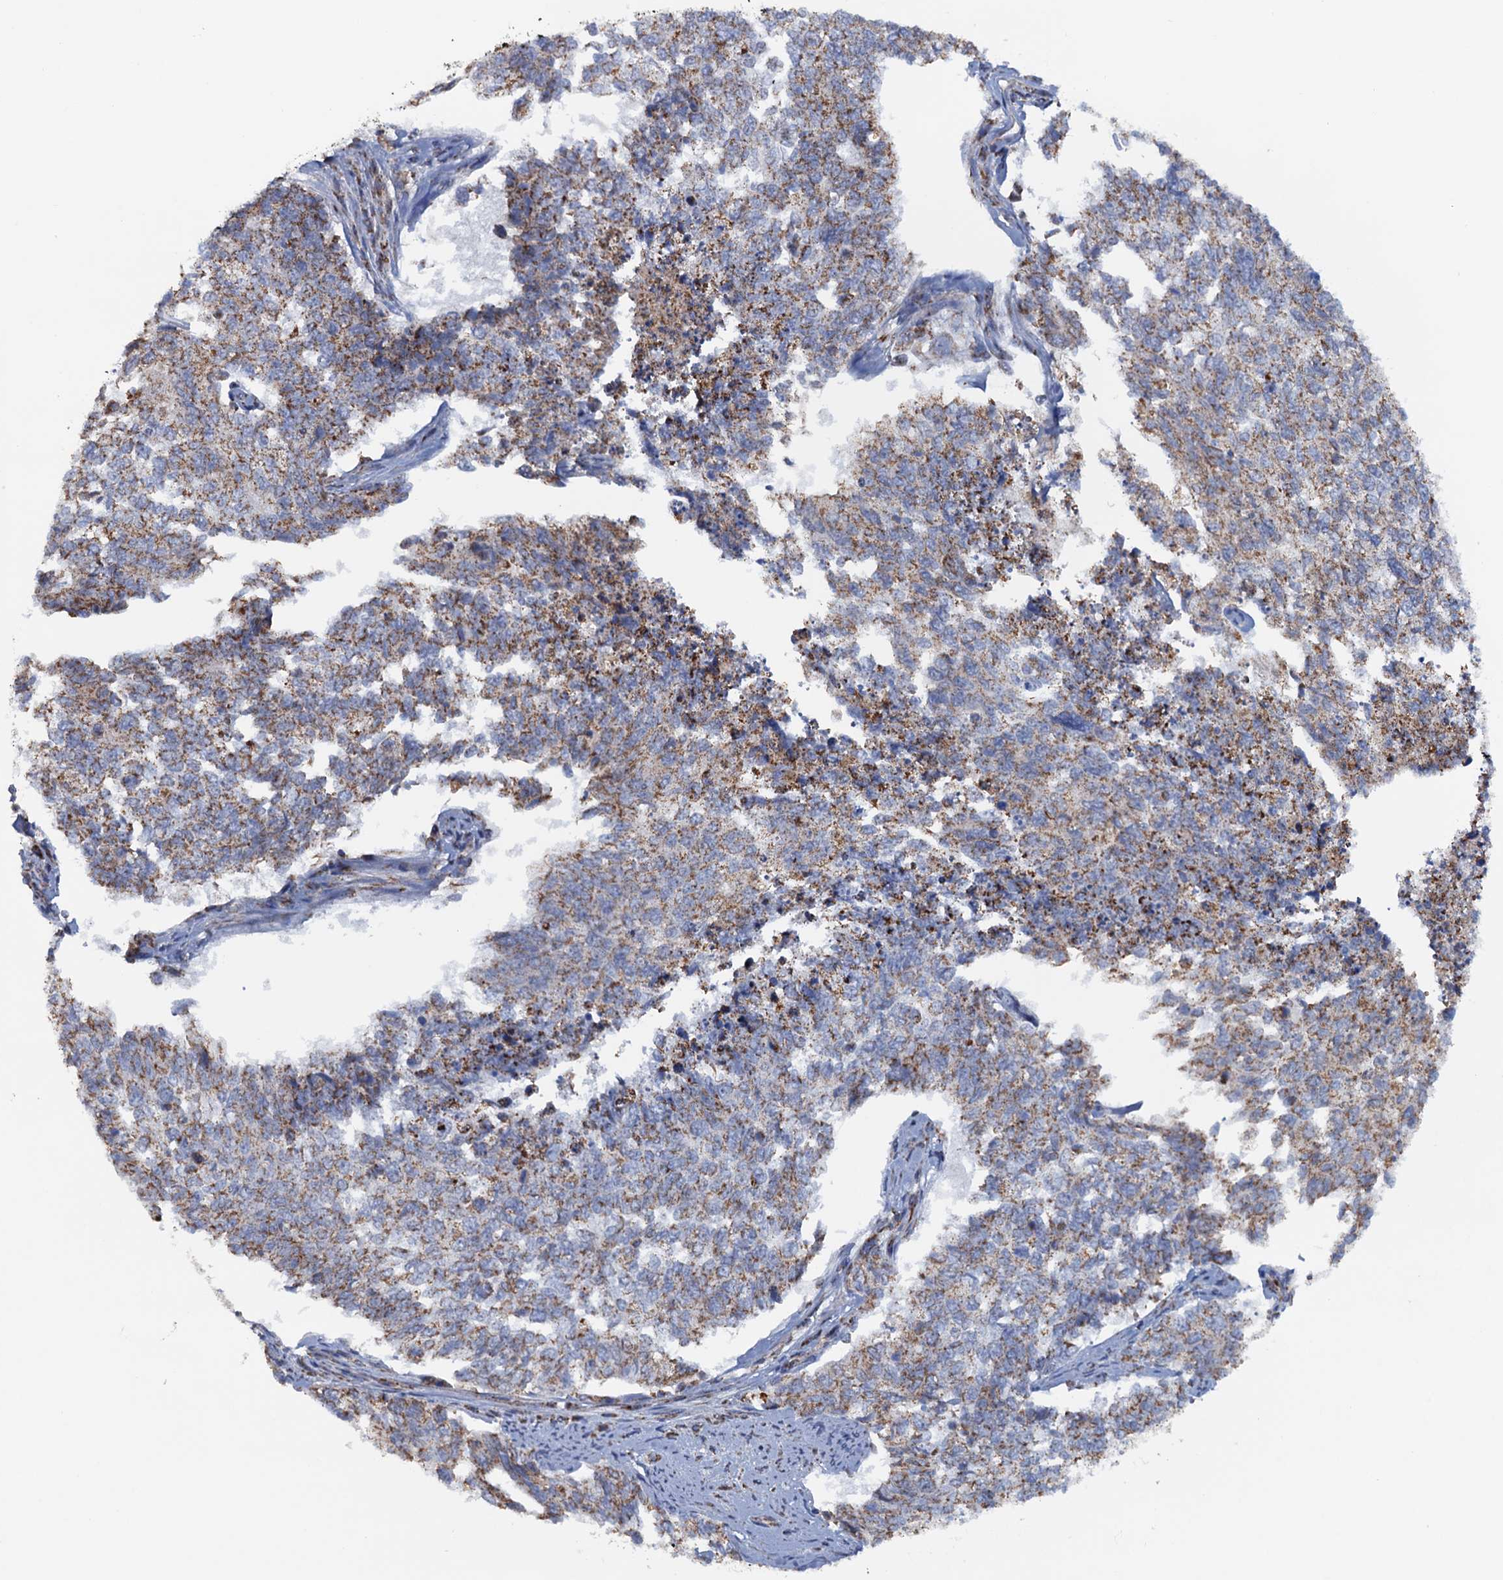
{"staining": {"intensity": "moderate", "quantity": ">75%", "location": "cytoplasmic/membranous"}, "tissue": "cervical cancer", "cell_type": "Tumor cells", "image_type": "cancer", "snomed": [{"axis": "morphology", "description": "Squamous cell carcinoma, NOS"}, {"axis": "topography", "description": "Cervix"}], "caption": "Tumor cells reveal moderate cytoplasmic/membranous staining in approximately >75% of cells in cervical cancer.", "gene": "GTPBP3", "patient": {"sex": "female", "age": 63}}